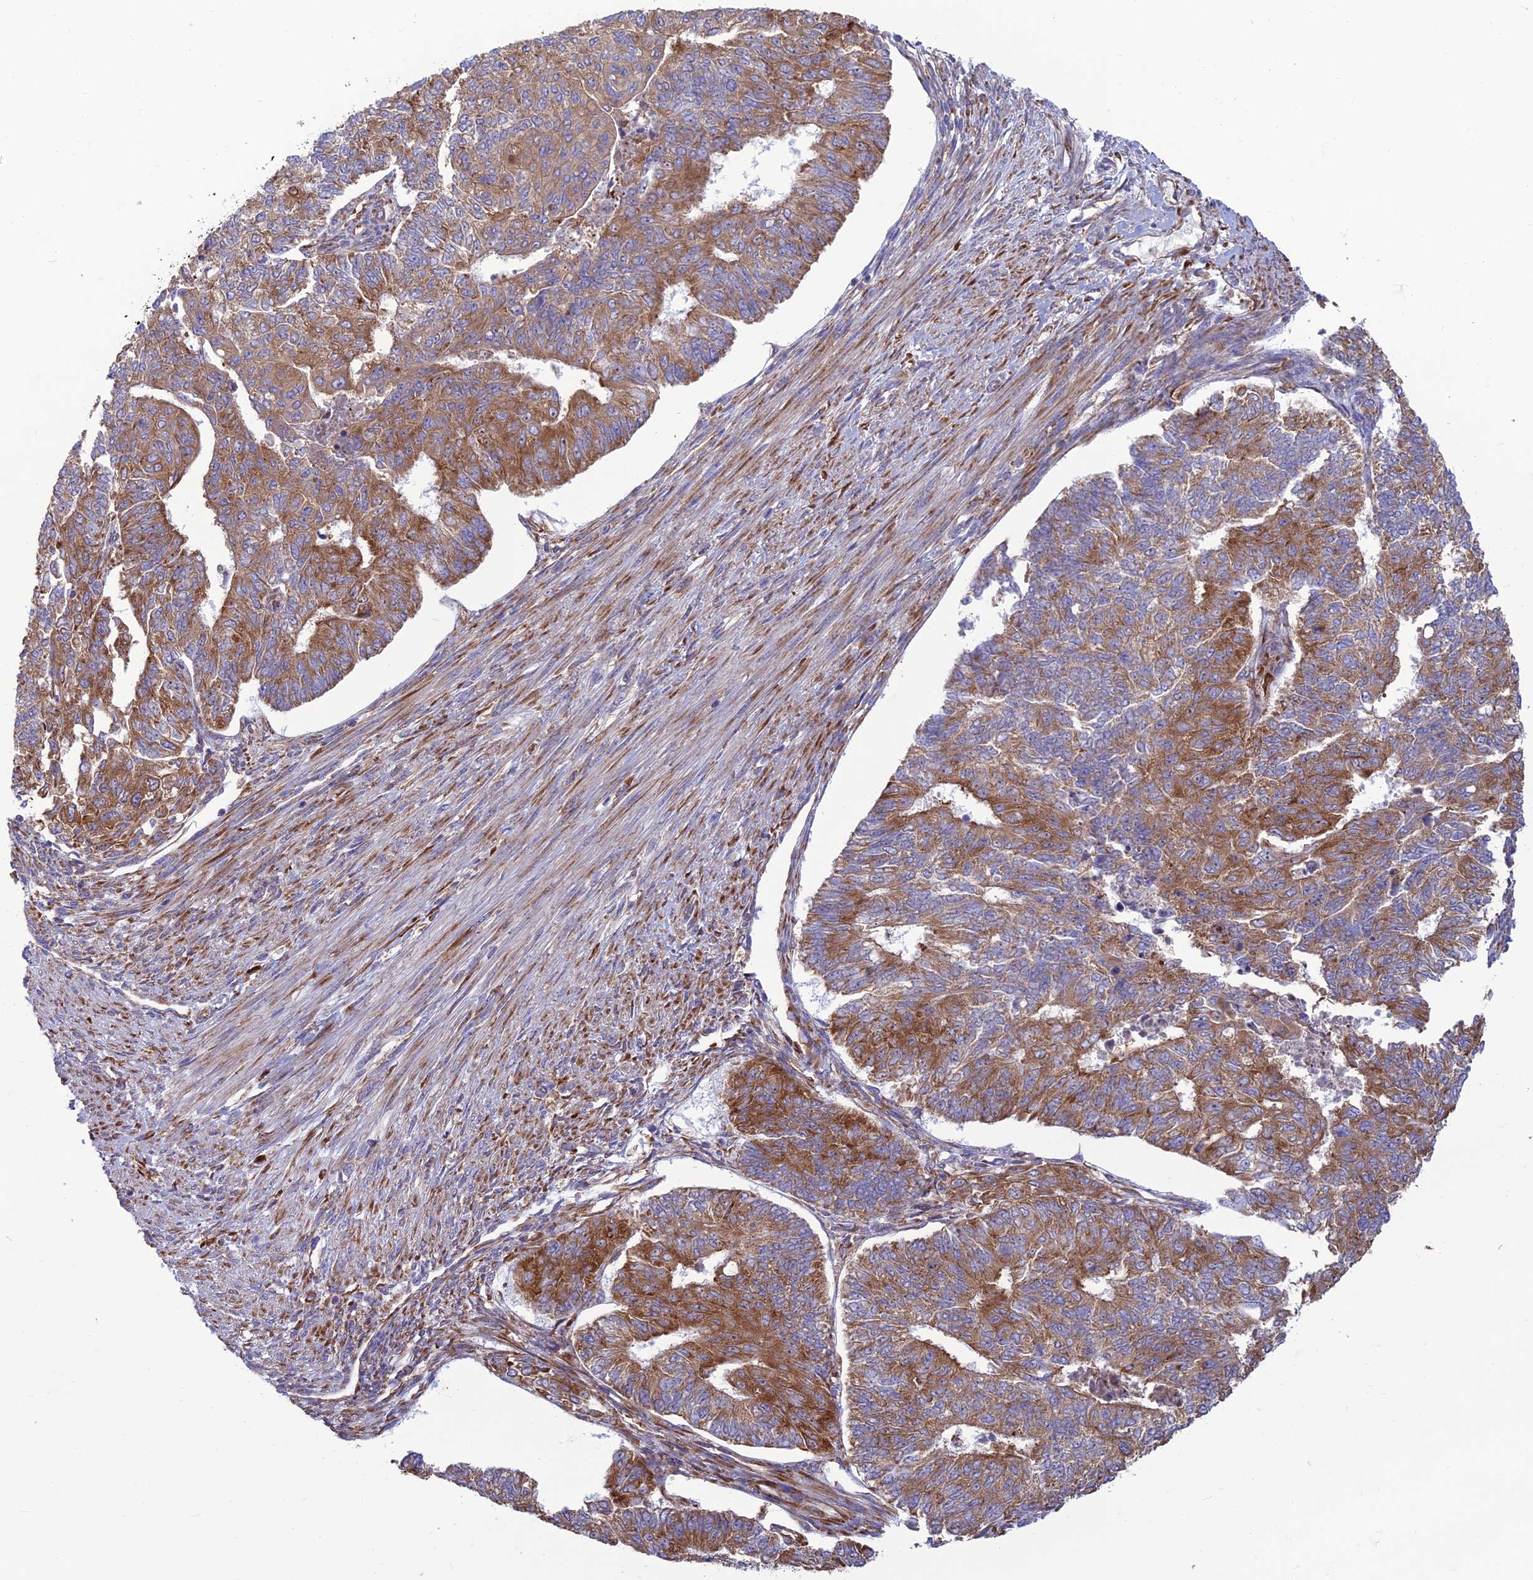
{"staining": {"intensity": "moderate", "quantity": ">75%", "location": "cytoplasmic/membranous"}, "tissue": "endometrial cancer", "cell_type": "Tumor cells", "image_type": "cancer", "snomed": [{"axis": "morphology", "description": "Adenocarcinoma, NOS"}, {"axis": "topography", "description": "Endometrium"}], "caption": "The photomicrograph displays immunohistochemical staining of endometrial cancer. There is moderate cytoplasmic/membranous expression is identified in approximately >75% of tumor cells. (DAB (3,3'-diaminobenzidine) = brown stain, brightfield microscopy at high magnification).", "gene": "RPL17-C18orf32", "patient": {"sex": "female", "age": 32}}